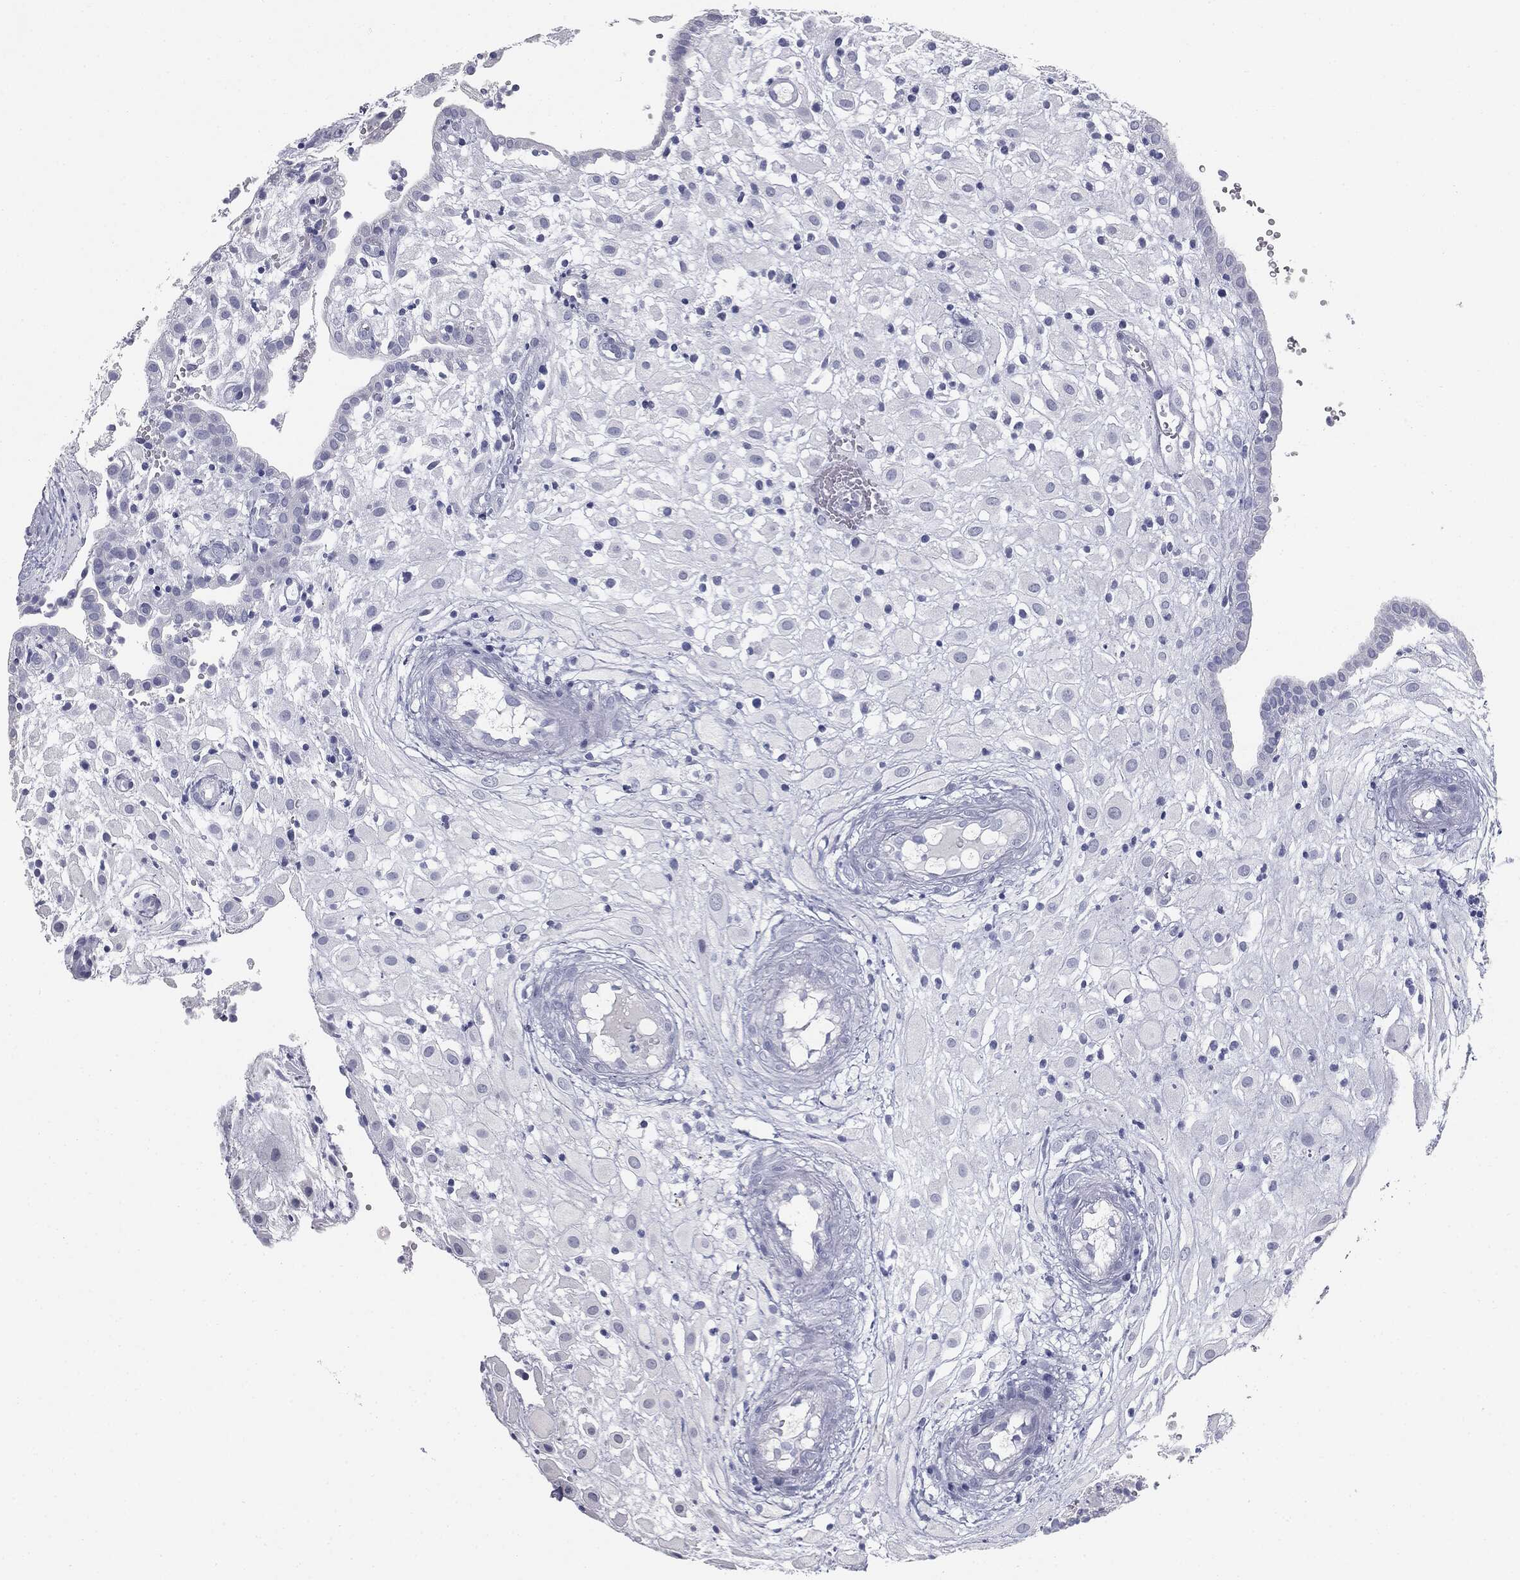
{"staining": {"intensity": "negative", "quantity": "none", "location": "none"}, "tissue": "placenta", "cell_type": "Decidual cells", "image_type": "normal", "snomed": [{"axis": "morphology", "description": "Normal tissue, NOS"}, {"axis": "topography", "description": "Placenta"}], "caption": "Immunohistochemistry histopathology image of unremarkable placenta: human placenta stained with DAB (3,3'-diaminobenzidine) shows no significant protein expression in decidual cells.", "gene": "MUC5AC", "patient": {"sex": "female", "age": 24}}